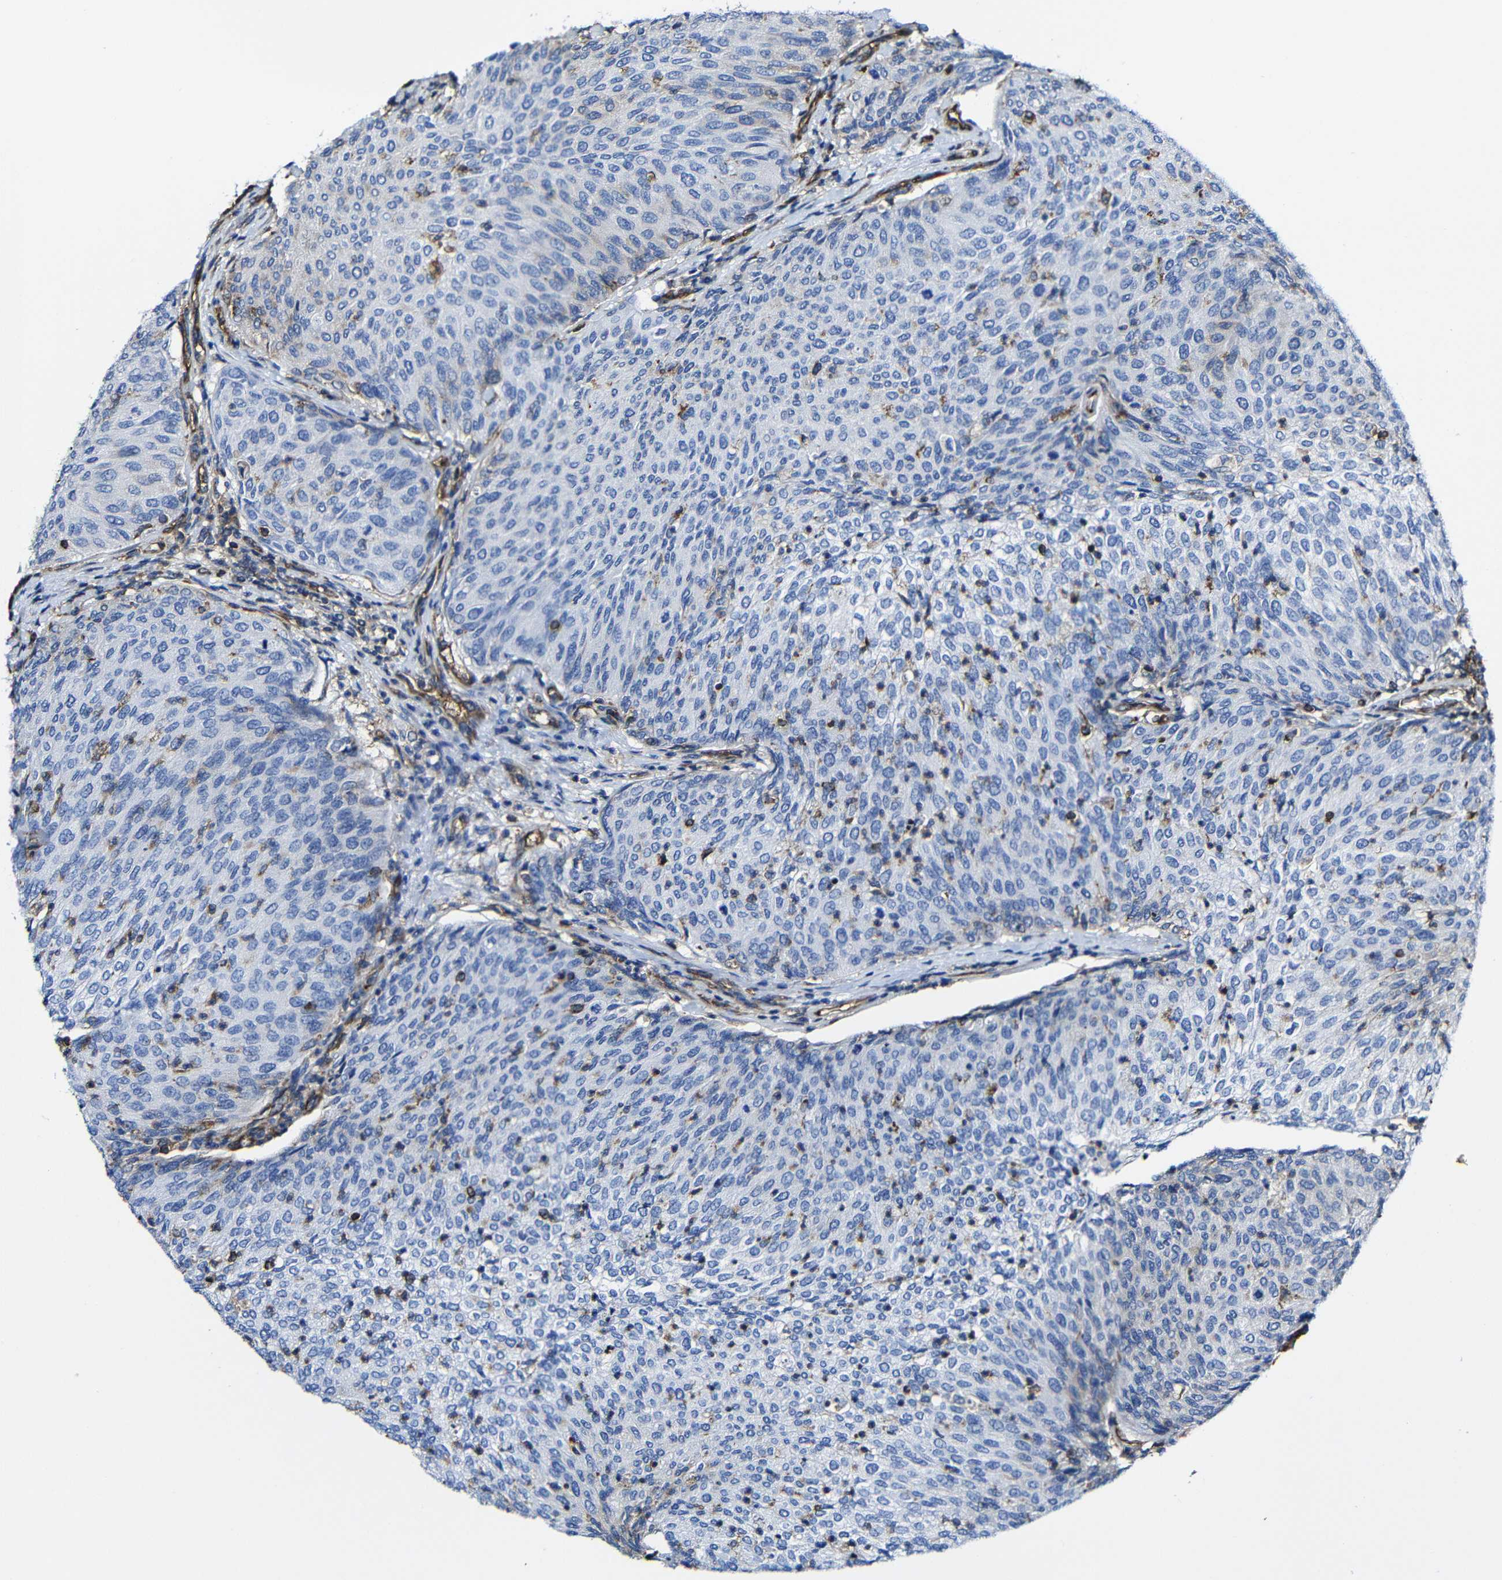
{"staining": {"intensity": "negative", "quantity": "none", "location": "none"}, "tissue": "urothelial cancer", "cell_type": "Tumor cells", "image_type": "cancer", "snomed": [{"axis": "morphology", "description": "Urothelial carcinoma, Low grade"}, {"axis": "topography", "description": "Urinary bladder"}], "caption": "Immunohistochemistry (IHC) photomicrograph of urothelial carcinoma (low-grade) stained for a protein (brown), which reveals no staining in tumor cells.", "gene": "MSN", "patient": {"sex": "female", "age": 79}}